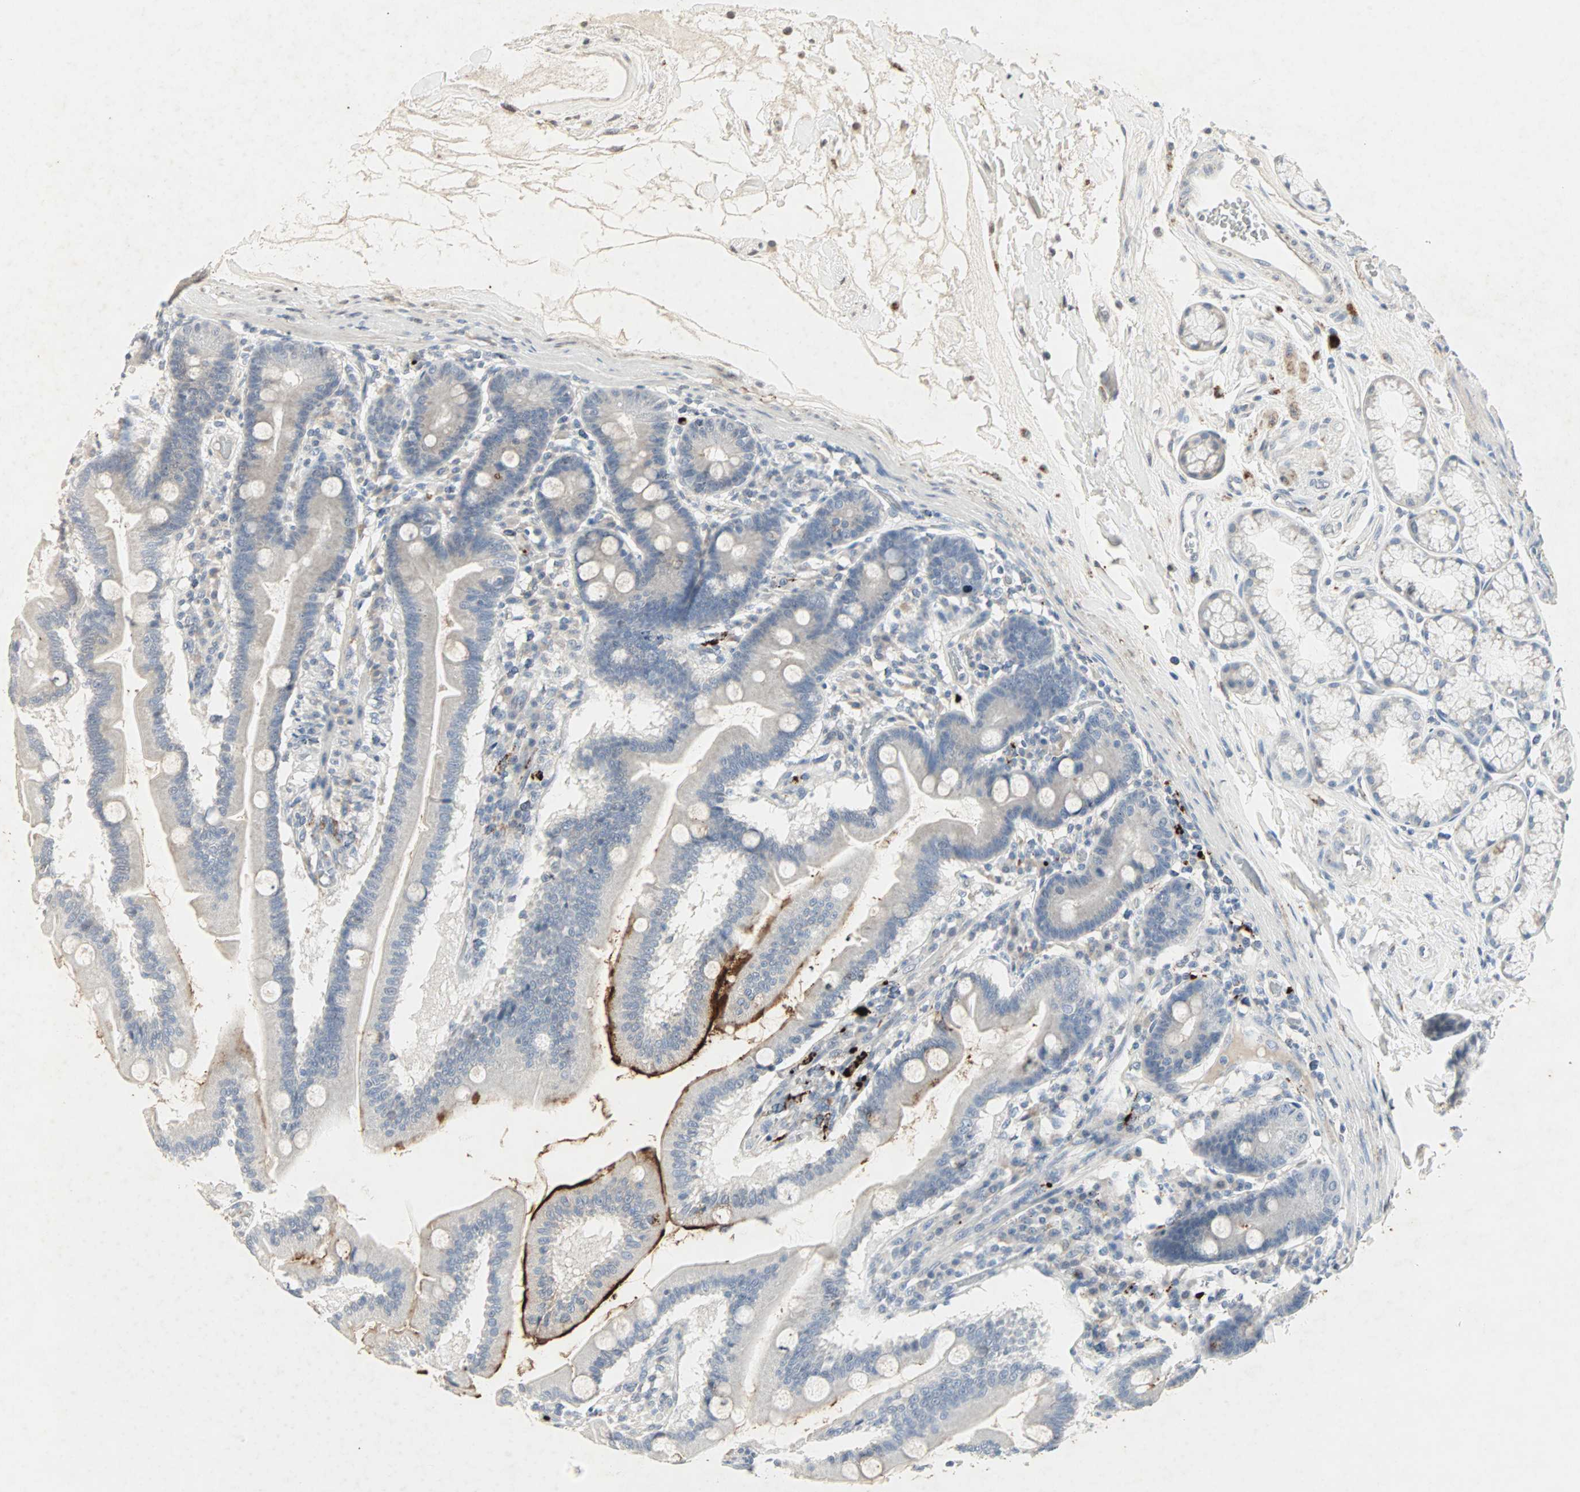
{"staining": {"intensity": "strong", "quantity": "<25%", "location": "cytoplasmic/membranous"}, "tissue": "duodenum", "cell_type": "Glandular cells", "image_type": "normal", "snomed": [{"axis": "morphology", "description": "Normal tissue, NOS"}, {"axis": "topography", "description": "Duodenum"}], "caption": "A histopathology image of duodenum stained for a protein demonstrates strong cytoplasmic/membranous brown staining in glandular cells.", "gene": "CEACAM6", "patient": {"sex": "female", "age": 64}}